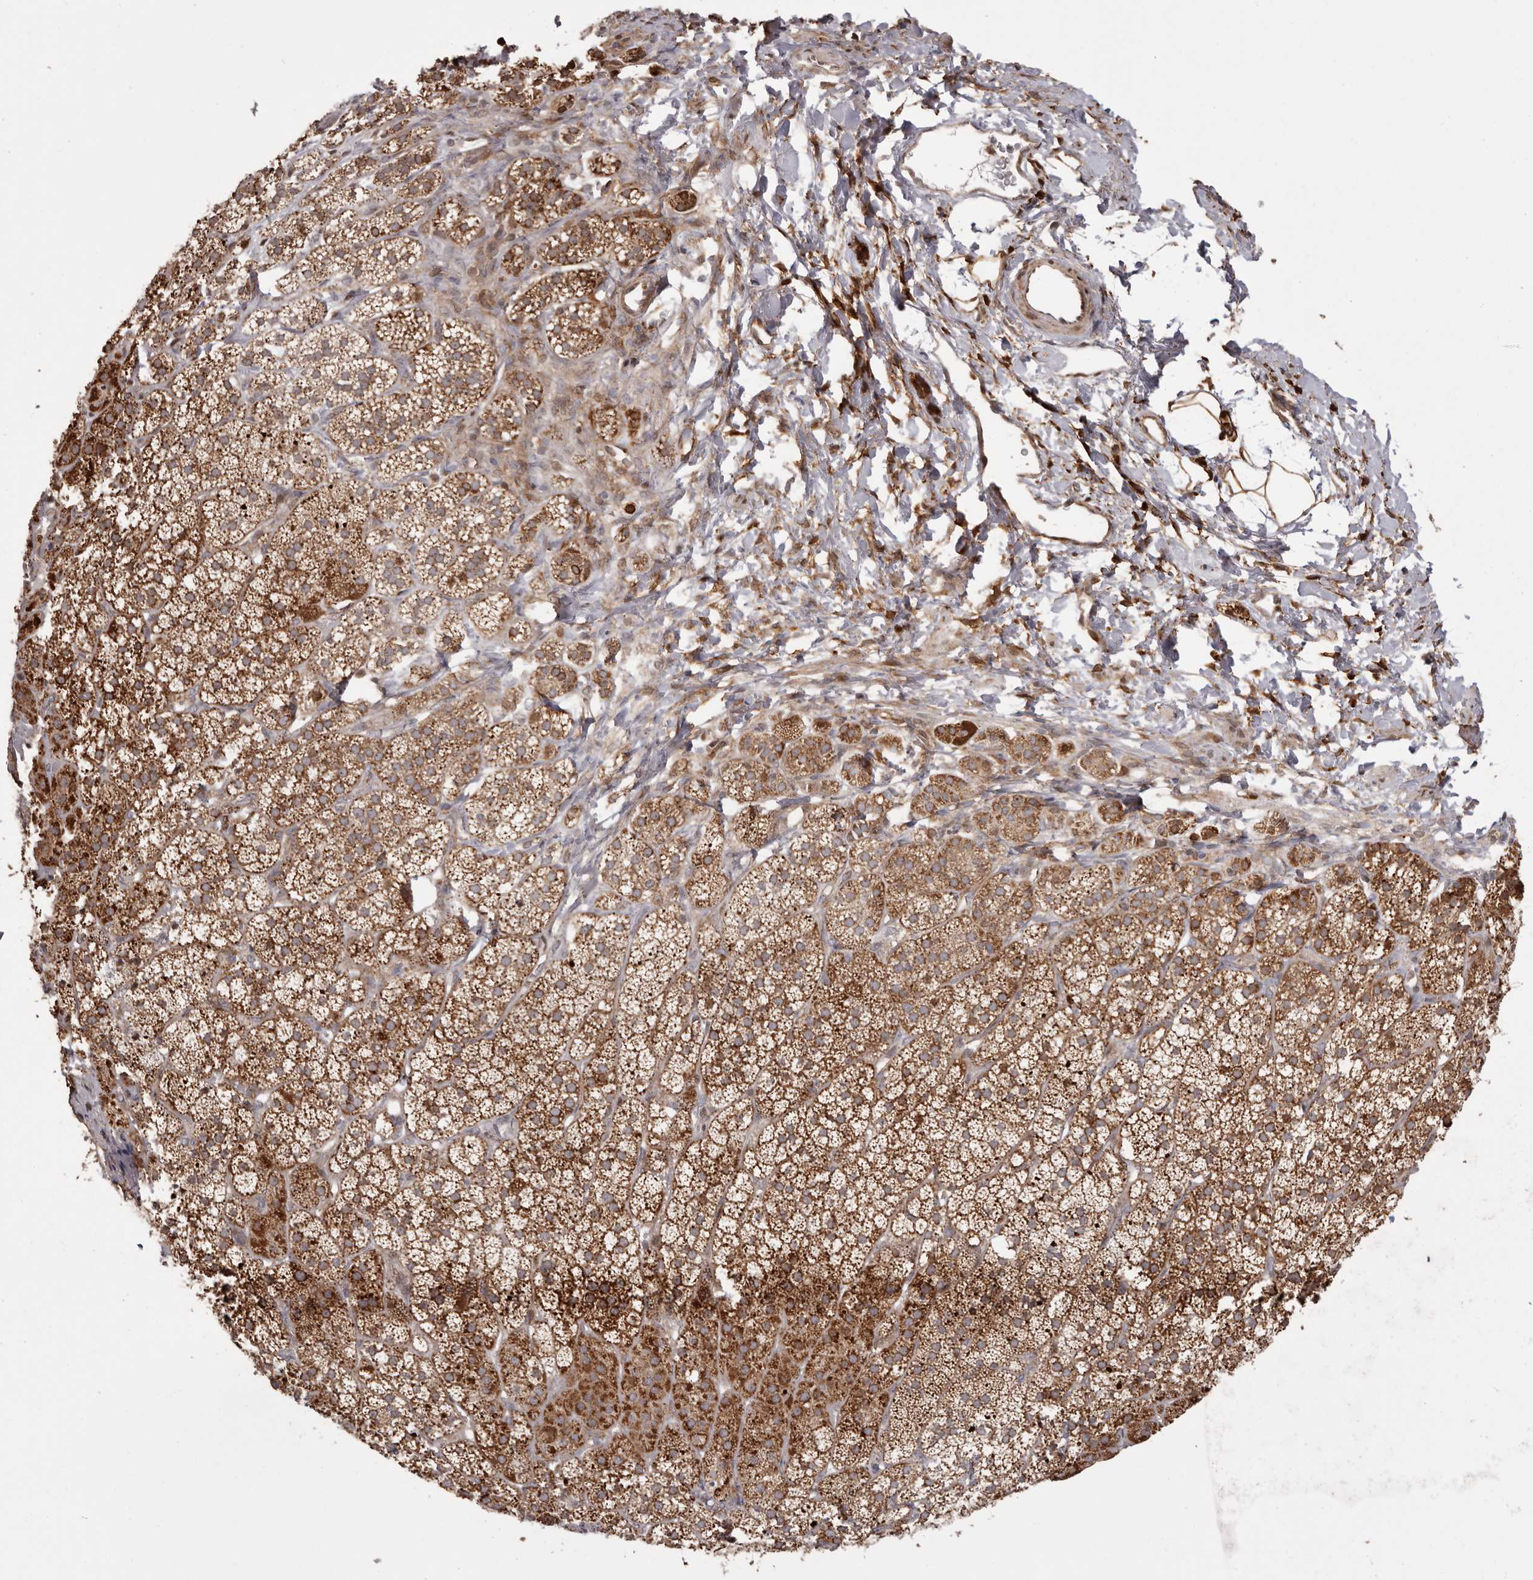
{"staining": {"intensity": "strong", "quantity": ">75%", "location": "cytoplasmic/membranous"}, "tissue": "adrenal gland", "cell_type": "Glandular cells", "image_type": "normal", "snomed": [{"axis": "morphology", "description": "Normal tissue, NOS"}, {"axis": "topography", "description": "Adrenal gland"}], "caption": "Brown immunohistochemical staining in benign adrenal gland displays strong cytoplasmic/membranous staining in approximately >75% of glandular cells.", "gene": "GFOD1", "patient": {"sex": "female", "age": 44}}